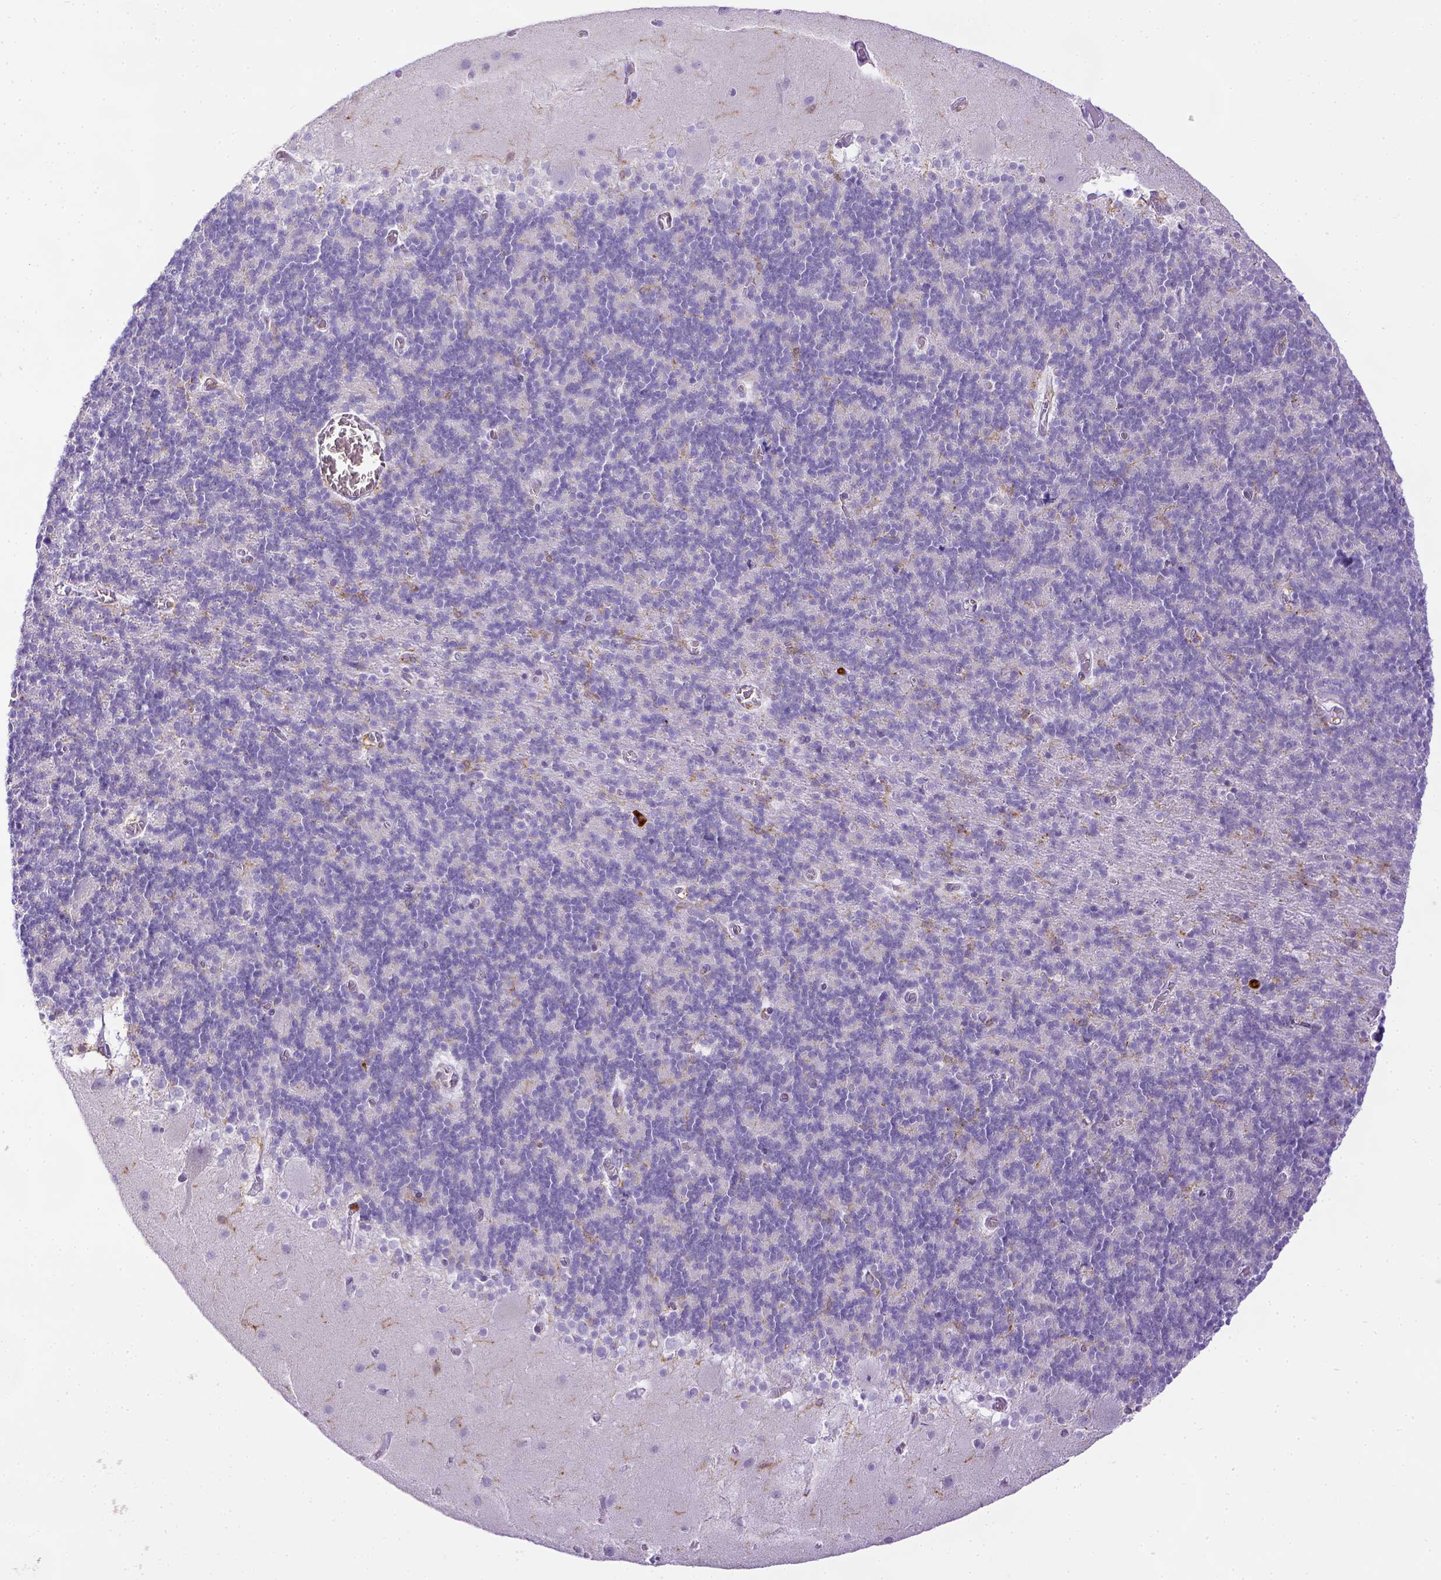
{"staining": {"intensity": "negative", "quantity": "none", "location": "none"}, "tissue": "cerebellum", "cell_type": "Cells in granular layer", "image_type": "normal", "snomed": [{"axis": "morphology", "description": "Normal tissue, NOS"}, {"axis": "topography", "description": "Cerebellum"}], "caption": "Immunohistochemistry image of benign cerebellum: human cerebellum stained with DAB displays no significant protein expression in cells in granular layer. (DAB (3,3'-diaminobenzidine) immunohistochemistry with hematoxylin counter stain).", "gene": "ITGAM", "patient": {"sex": "male", "age": 70}}